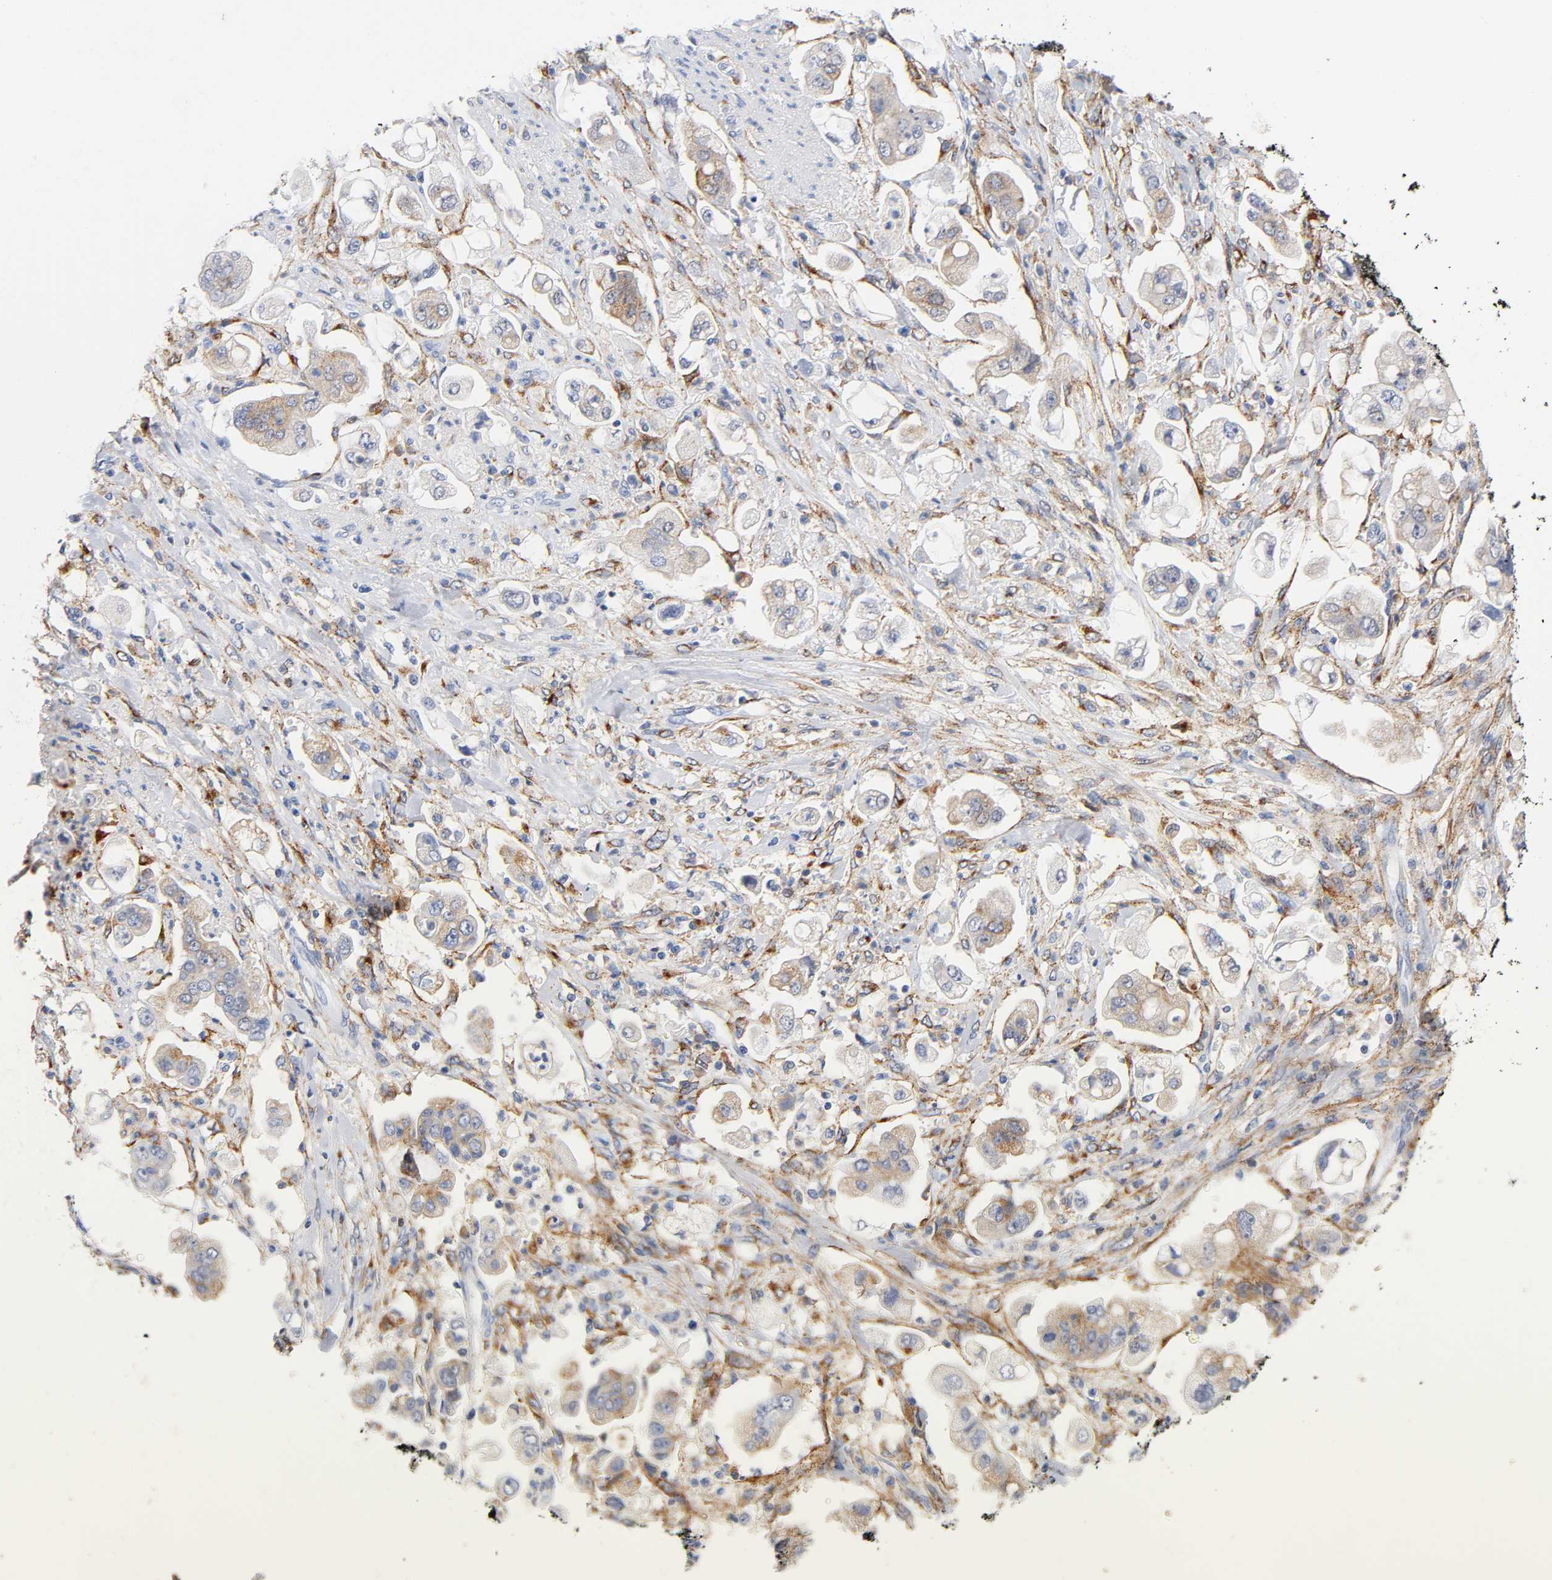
{"staining": {"intensity": "moderate", "quantity": "25%-75%", "location": "cytoplasmic/membranous"}, "tissue": "stomach cancer", "cell_type": "Tumor cells", "image_type": "cancer", "snomed": [{"axis": "morphology", "description": "Adenocarcinoma, NOS"}, {"axis": "topography", "description": "Stomach"}], "caption": "Immunohistochemical staining of stomach cancer demonstrates medium levels of moderate cytoplasmic/membranous protein expression in approximately 25%-75% of tumor cells.", "gene": "LRP1", "patient": {"sex": "male", "age": 62}}